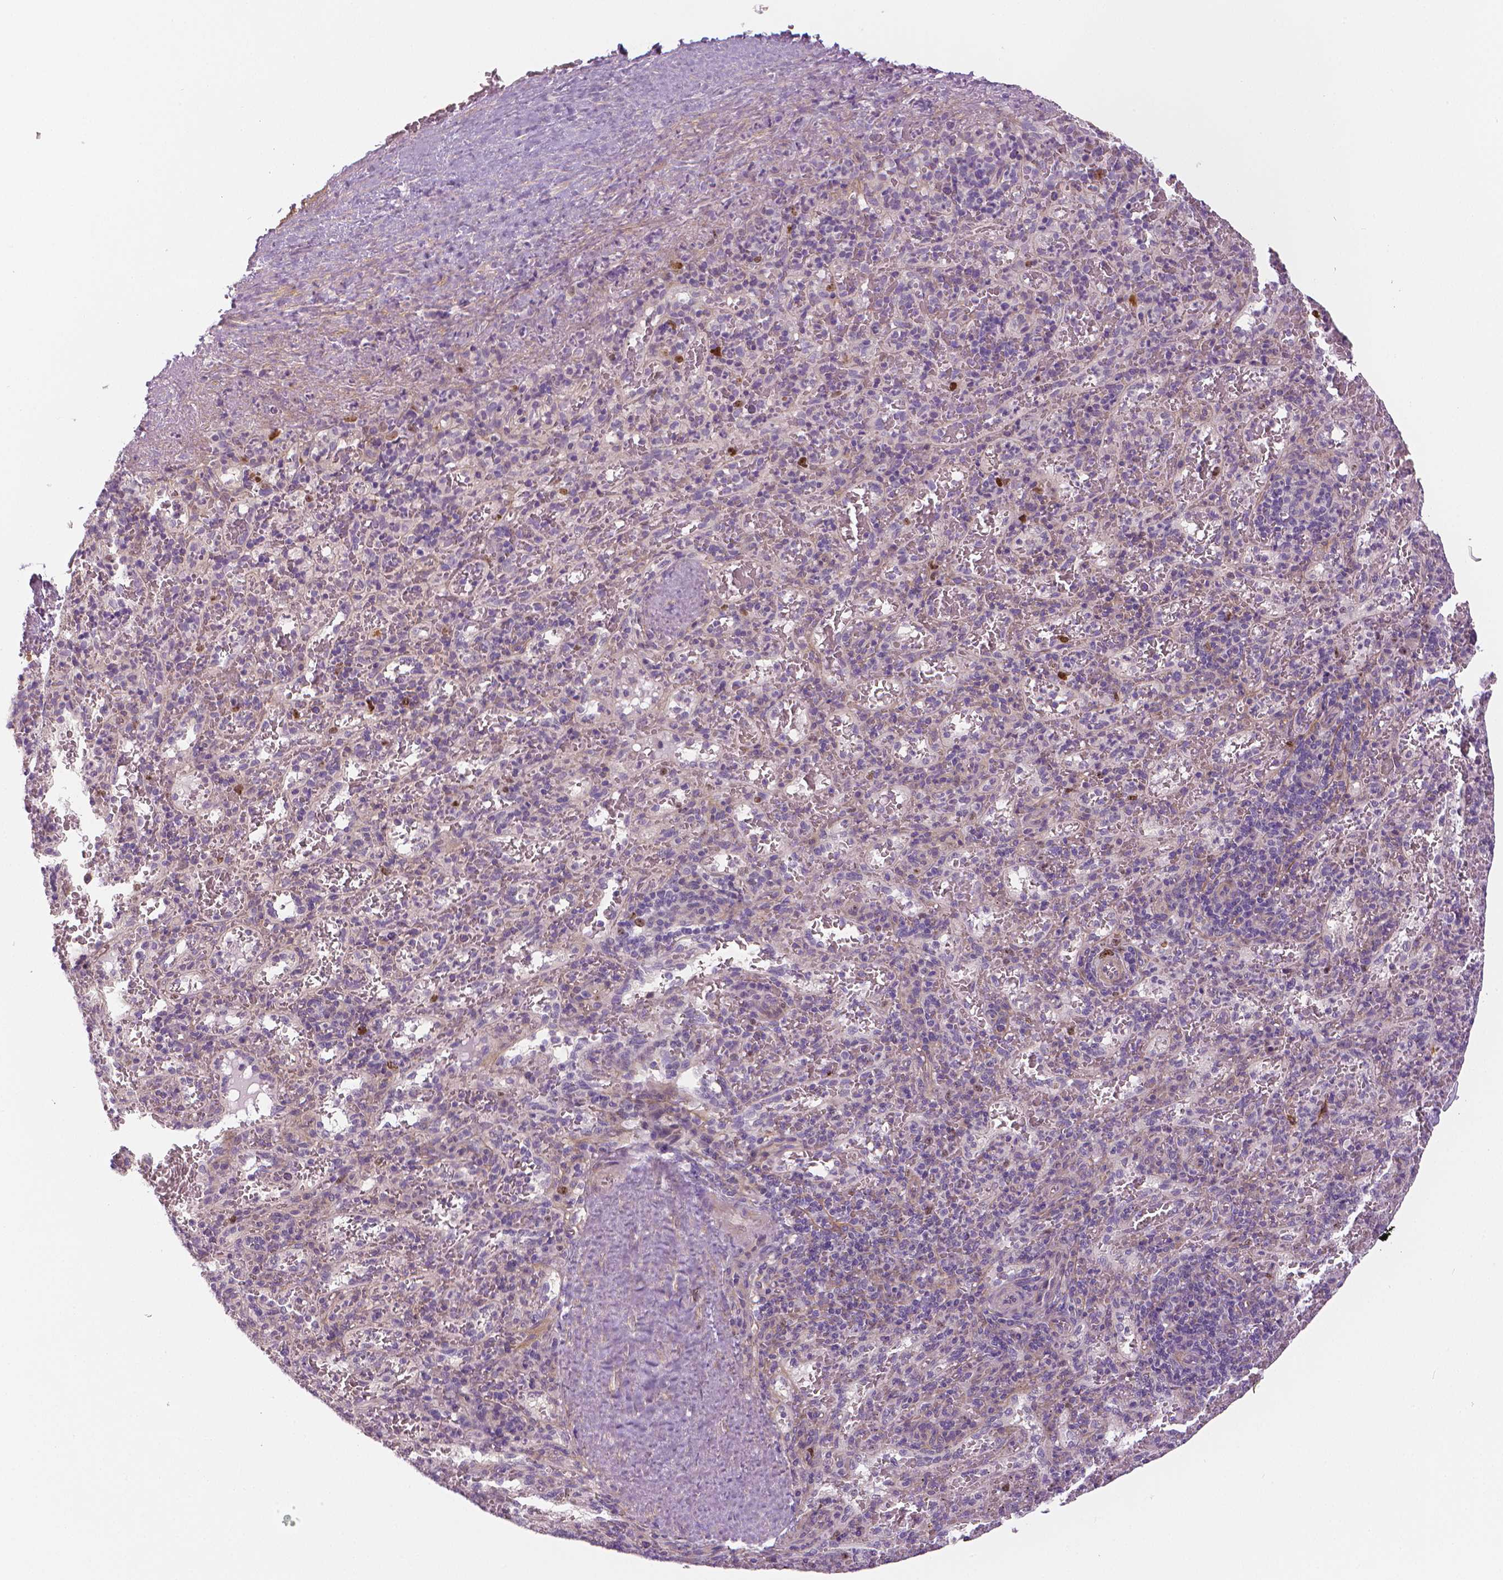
{"staining": {"intensity": "negative", "quantity": "none", "location": "none"}, "tissue": "spleen", "cell_type": "Cells in red pulp", "image_type": "normal", "snomed": [{"axis": "morphology", "description": "Normal tissue, NOS"}, {"axis": "topography", "description": "Spleen"}], "caption": "This is an immunohistochemistry (IHC) photomicrograph of benign spleen. There is no staining in cells in red pulp.", "gene": "MKI67", "patient": {"sex": "male", "age": 57}}